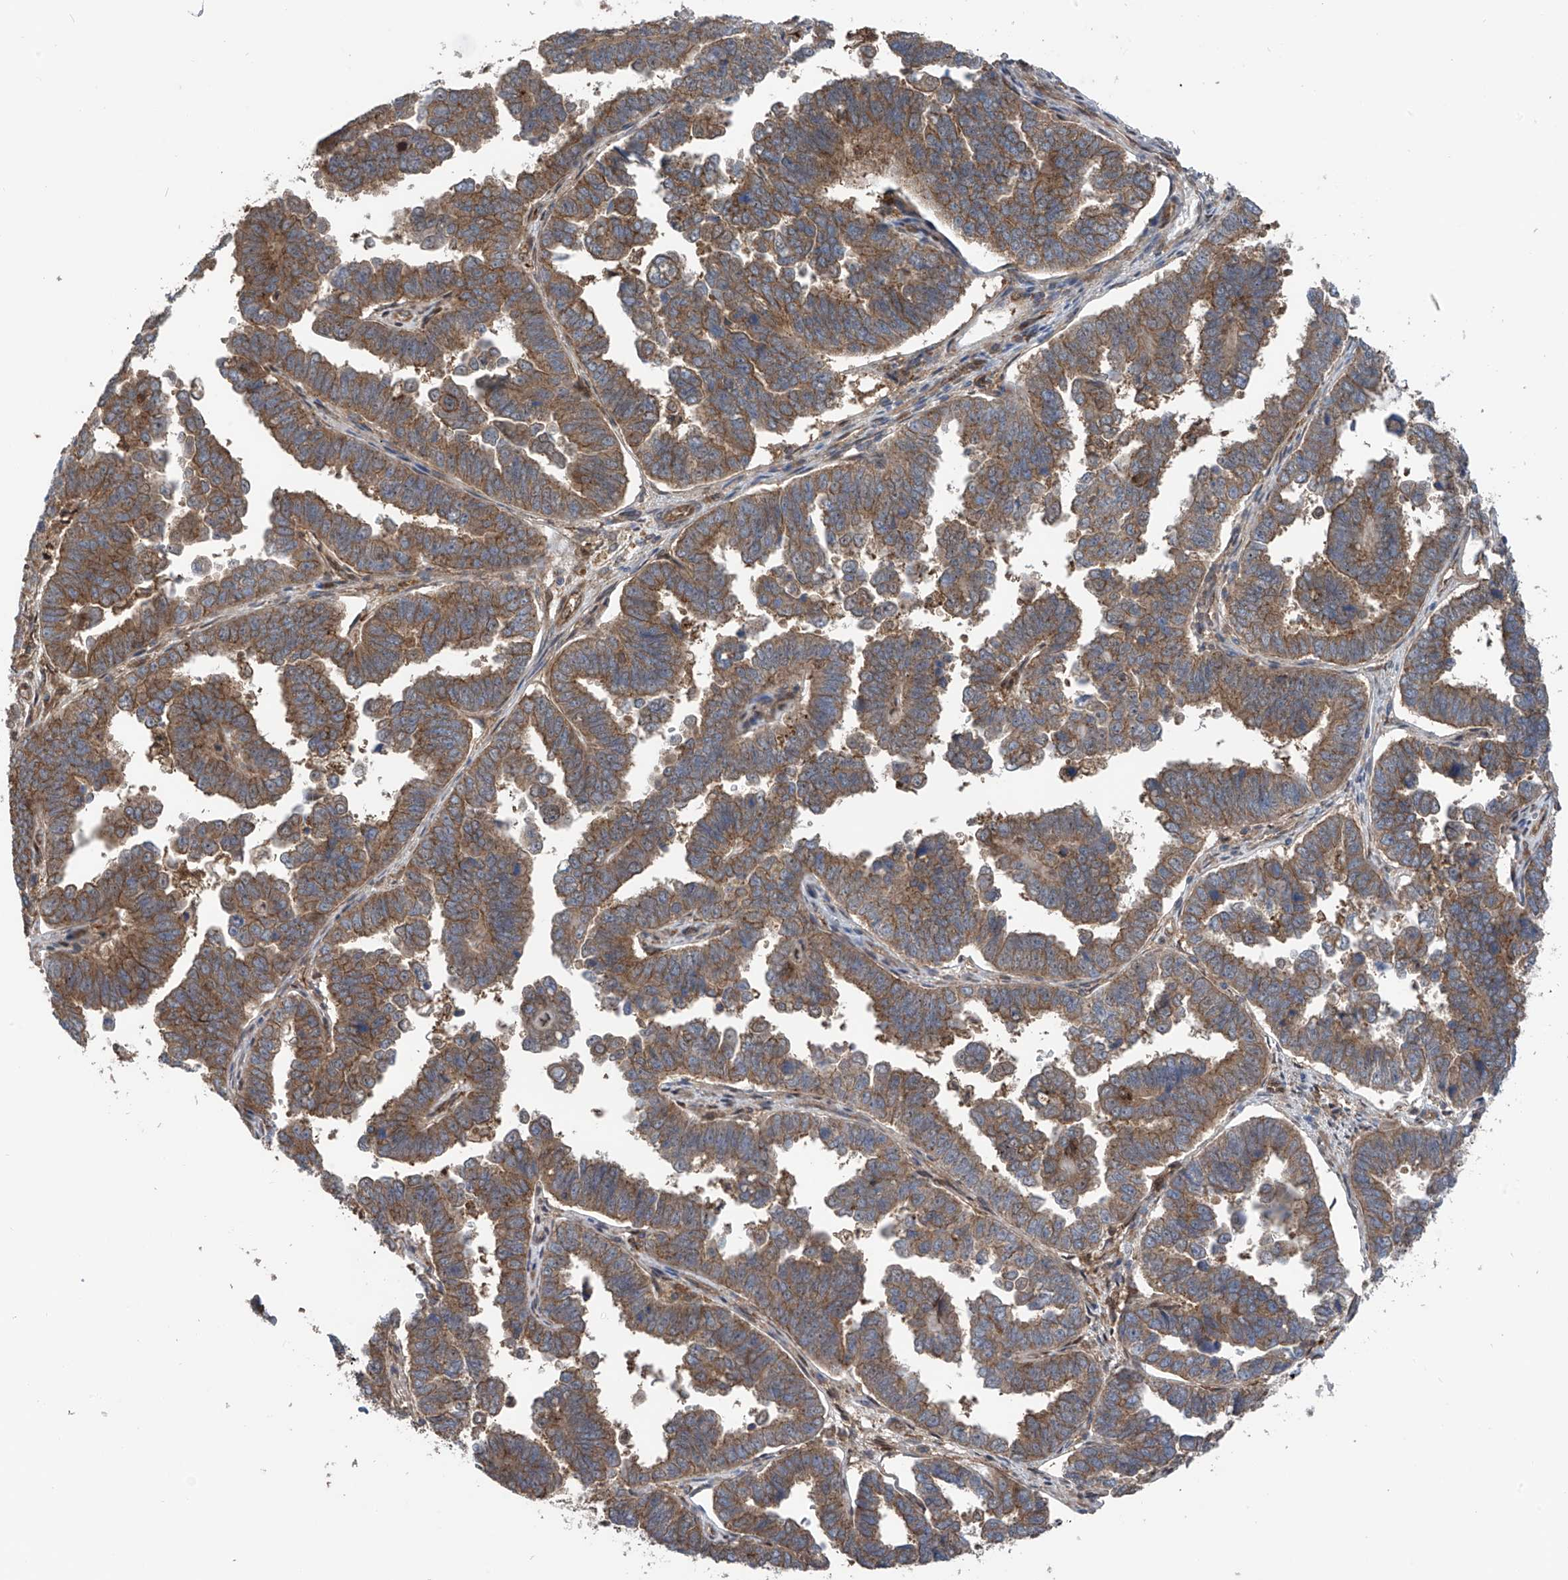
{"staining": {"intensity": "moderate", "quantity": ">75%", "location": "cytoplasmic/membranous"}, "tissue": "endometrial cancer", "cell_type": "Tumor cells", "image_type": "cancer", "snomed": [{"axis": "morphology", "description": "Adenocarcinoma, NOS"}, {"axis": "topography", "description": "Endometrium"}], "caption": "Endometrial cancer (adenocarcinoma) was stained to show a protein in brown. There is medium levels of moderate cytoplasmic/membranous expression in about >75% of tumor cells.", "gene": "CHPF", "patient": {"sex": "female", "age": 75}}